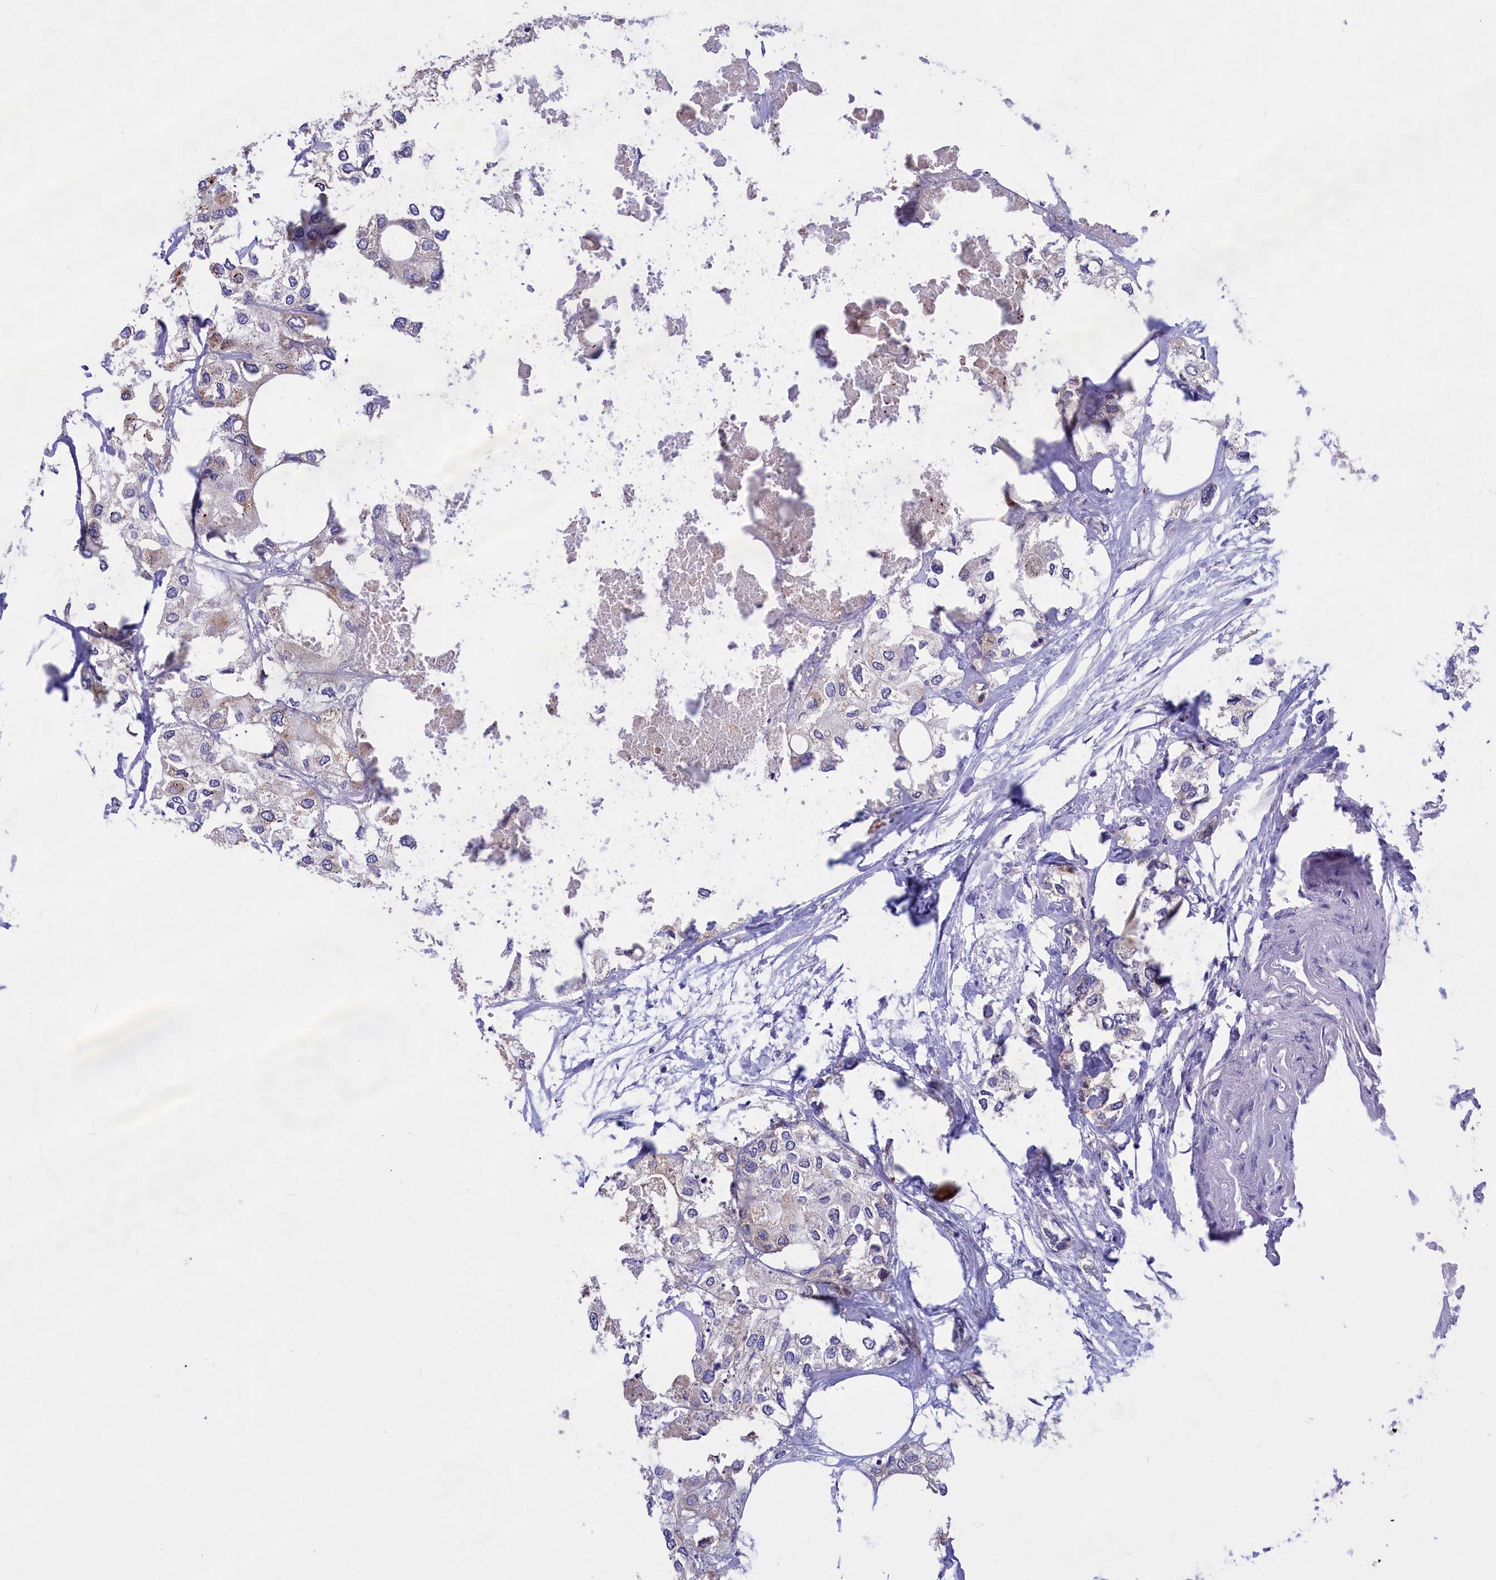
{"staining": {"intensity": "negative", "quantity": "none", "location": "none"}, "tissue": "urothelial cancer", "cell_type": "Tumor cells", "image_type": "cancer", "snomed": [{"axis": "morphology", "description": "Urothelial carcinoma, High grade"}, {"axis": "topography", "description": "Urinary bladder"}], "caption": "Photomicrograph shows no protein positivity in tumor cells of high-grade urothelial carcinoma tissue.", "gene": "CYP2U1", "patient": {"sex": "male", "age": 64}}